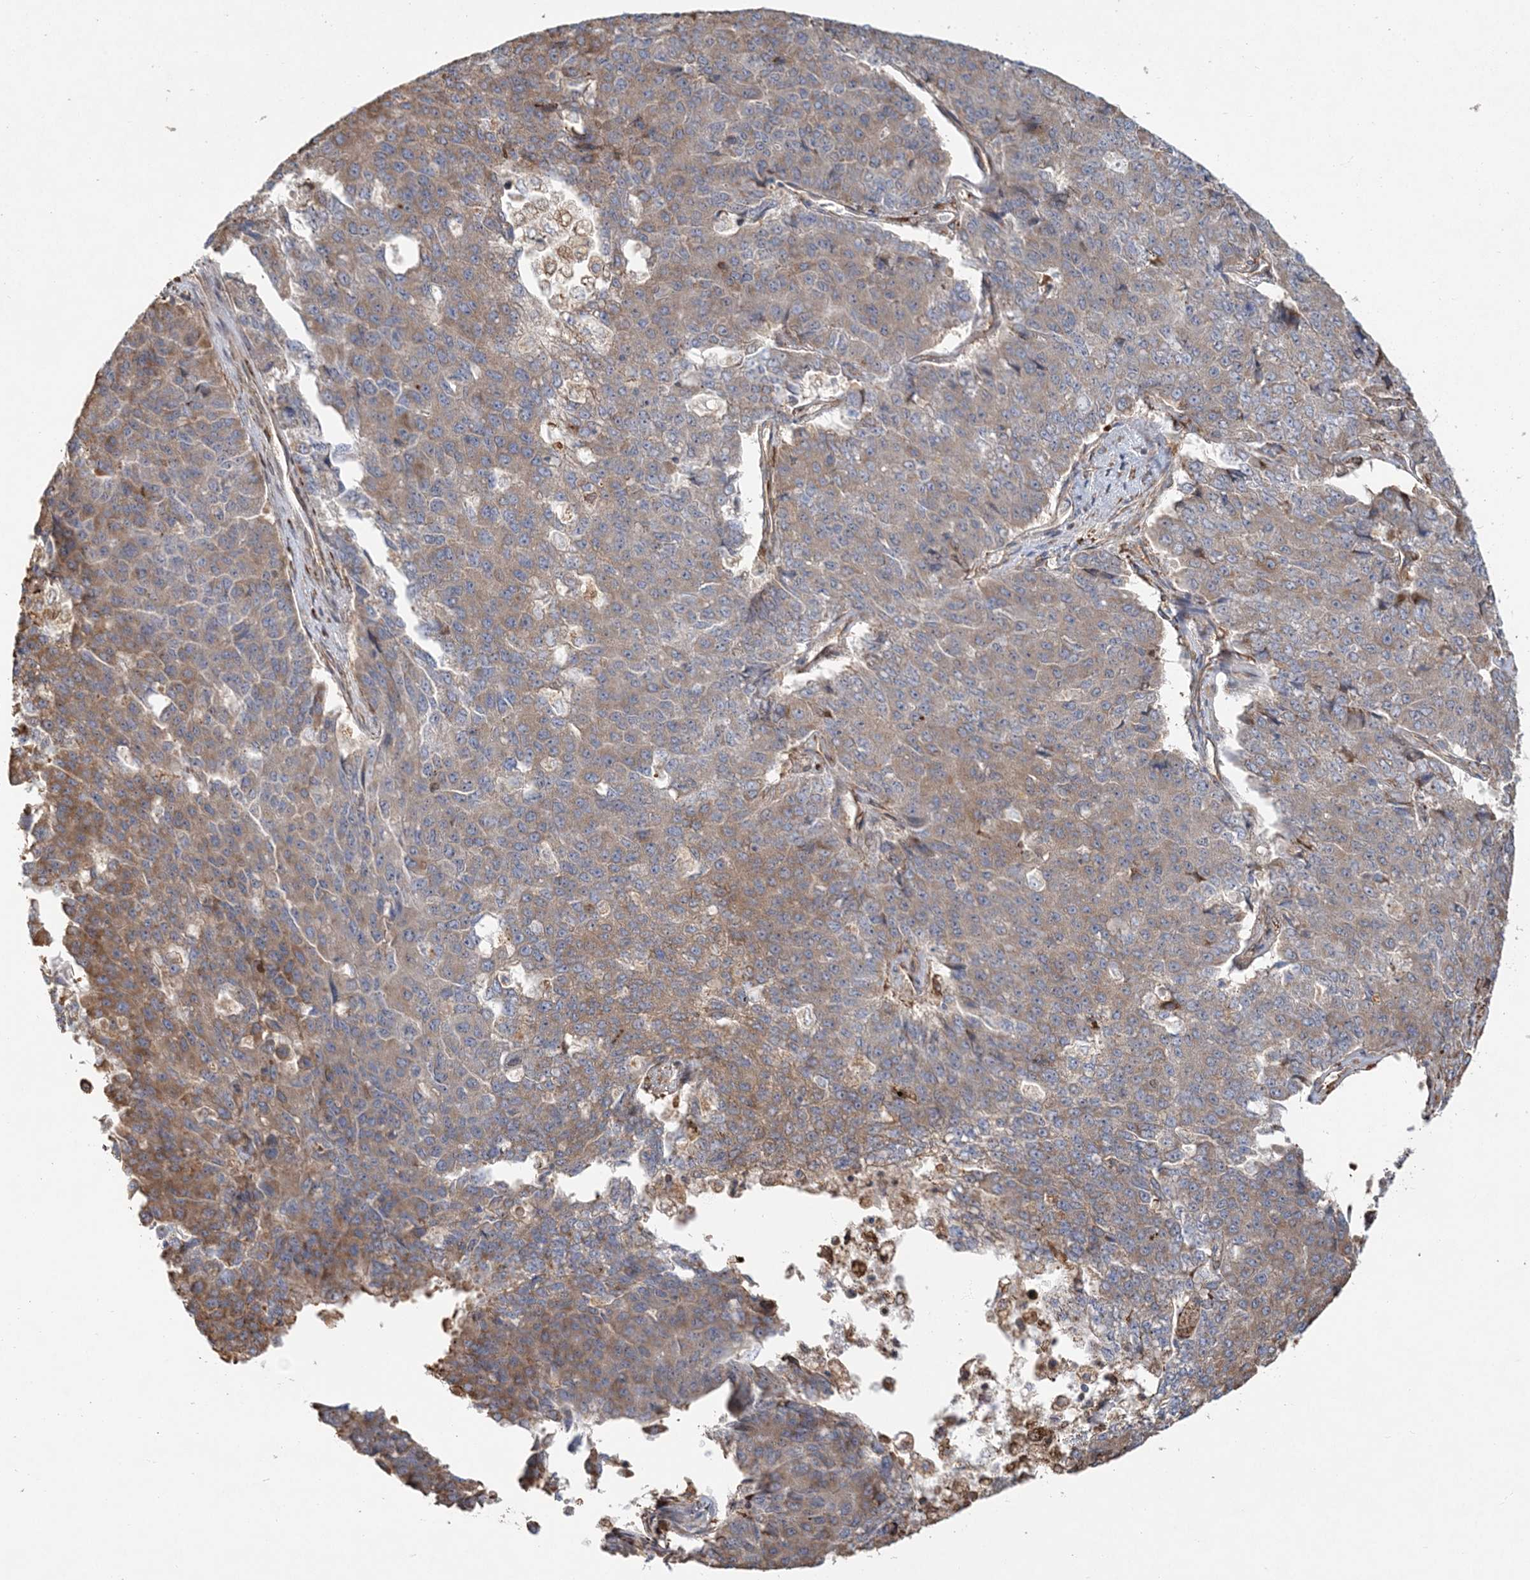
{"staining": {"intensity": "moderate", "quantity": "<25%", "location": "cytoplasmic/membranous"}, "tissue": "pancreatic cancer", "cell_type": "Tumor cells", "image_type": "cancer", "snomed": [{"axis": "morphology", "description": "Adenocarcinoma, NOS"}, {"axis": "topography", "description": "Pancreas"}], "caption": "Immunohistochemistry (IHC) histopathology image of neoplastic tissue: human pancreatic adenocarcinoma stained using IHC exhibits low levels of moderate protein expression localized specifically in the cytoplasmic/membranous of tumor cells, appearing as a cytoplasmic/membranous brown color.", "gene": "ZFYVE16", "patient": {"sex": "male", "age": 50}}